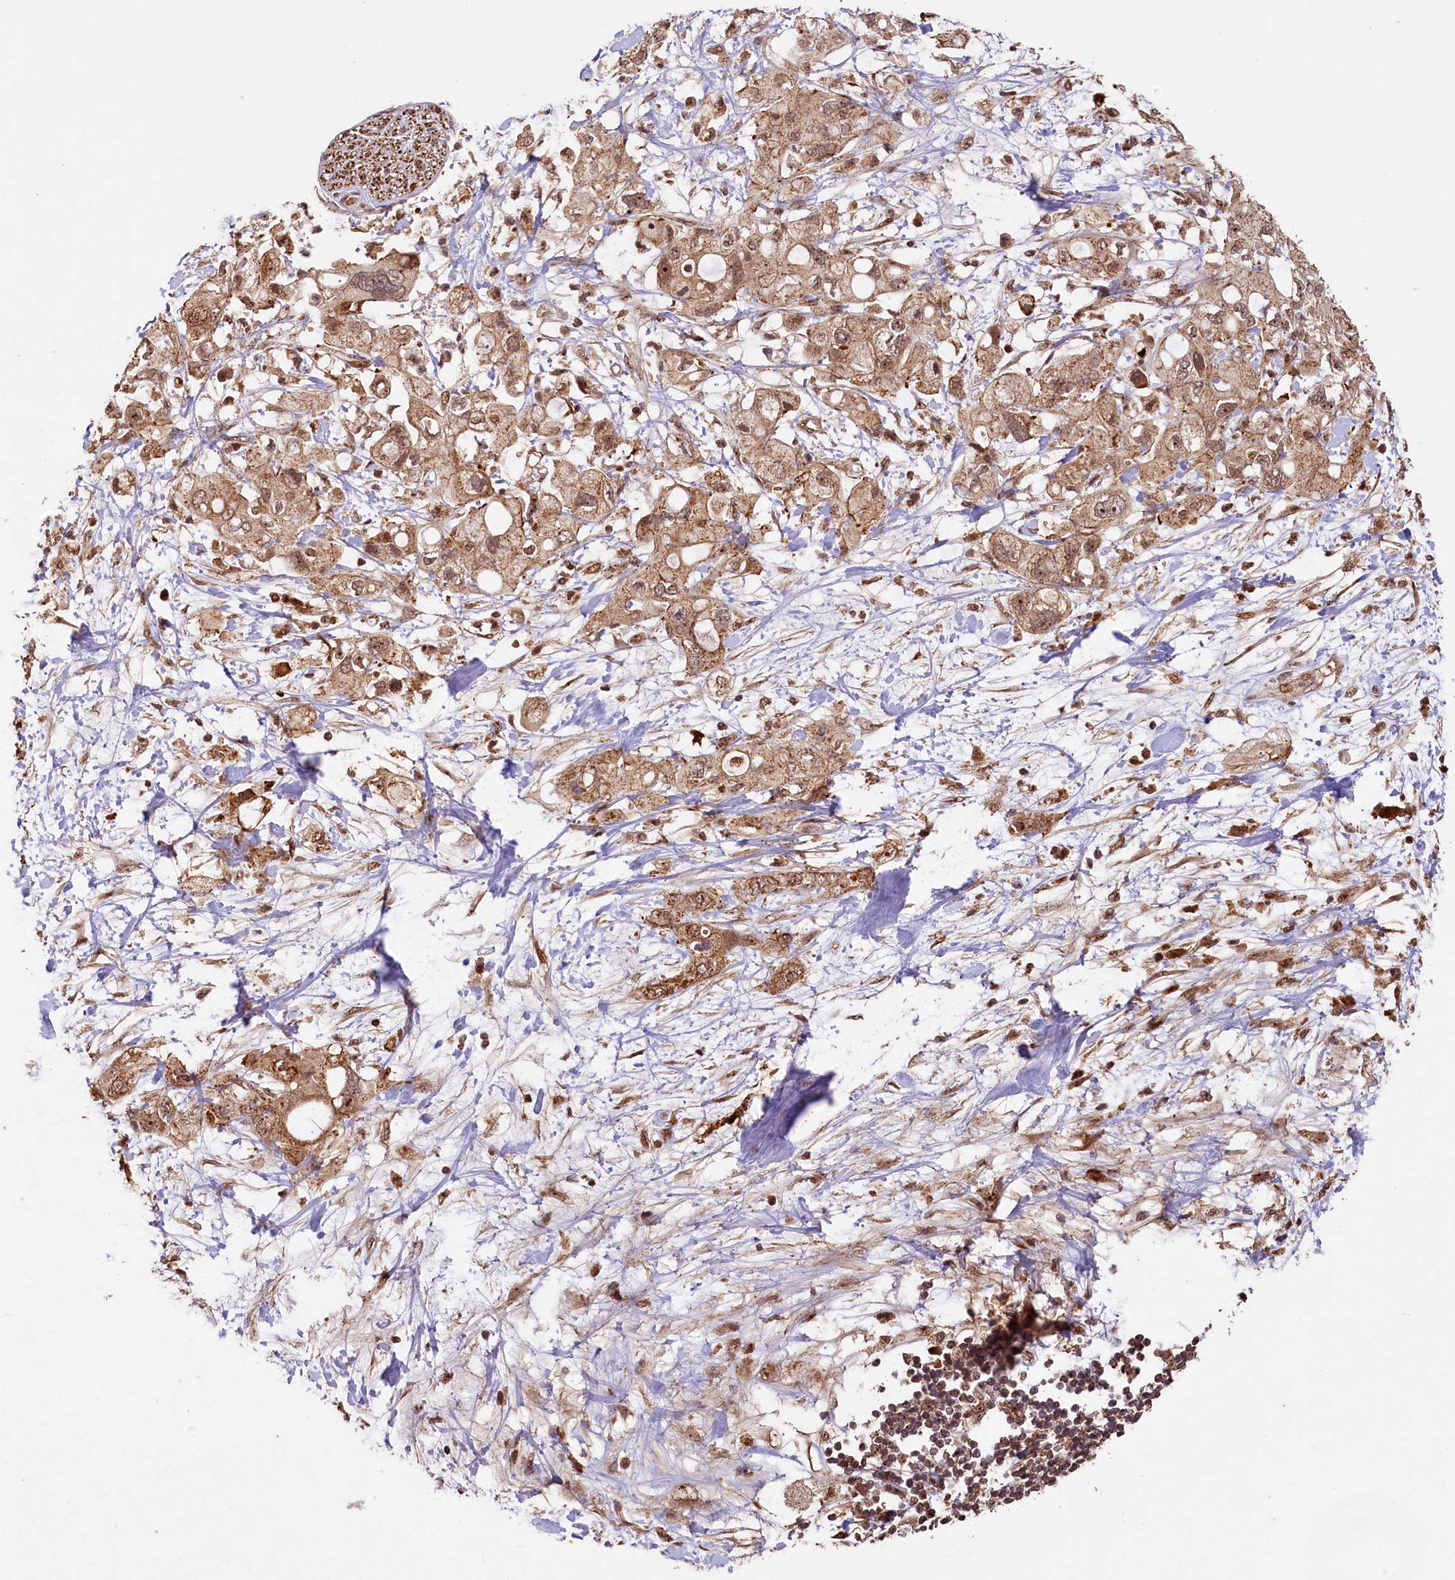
{"staining": {"intensity": "moderate", "quantity": ">75%", "location": "cytoplasmic/membranous,nuclear"}, "tissue": "pancreatic cancer", "cell_type": "Tumor cells", "image_type": "cancer", "snomed": [{"axis": "morphology", "description": "Adenocarcinoma, NOS"}, {"axis": "topography", "description": "Pancreas"}], "caption": "Immunohistochemical staining of adenocarcinoma (pancreatic) shows medium levels of moderate cytoplasmic/membranous and nuclear protein staining in approximately >75% of tumor cells.", "gene": "SHPRH", "patient": {"sex": "female", "age": 56}}